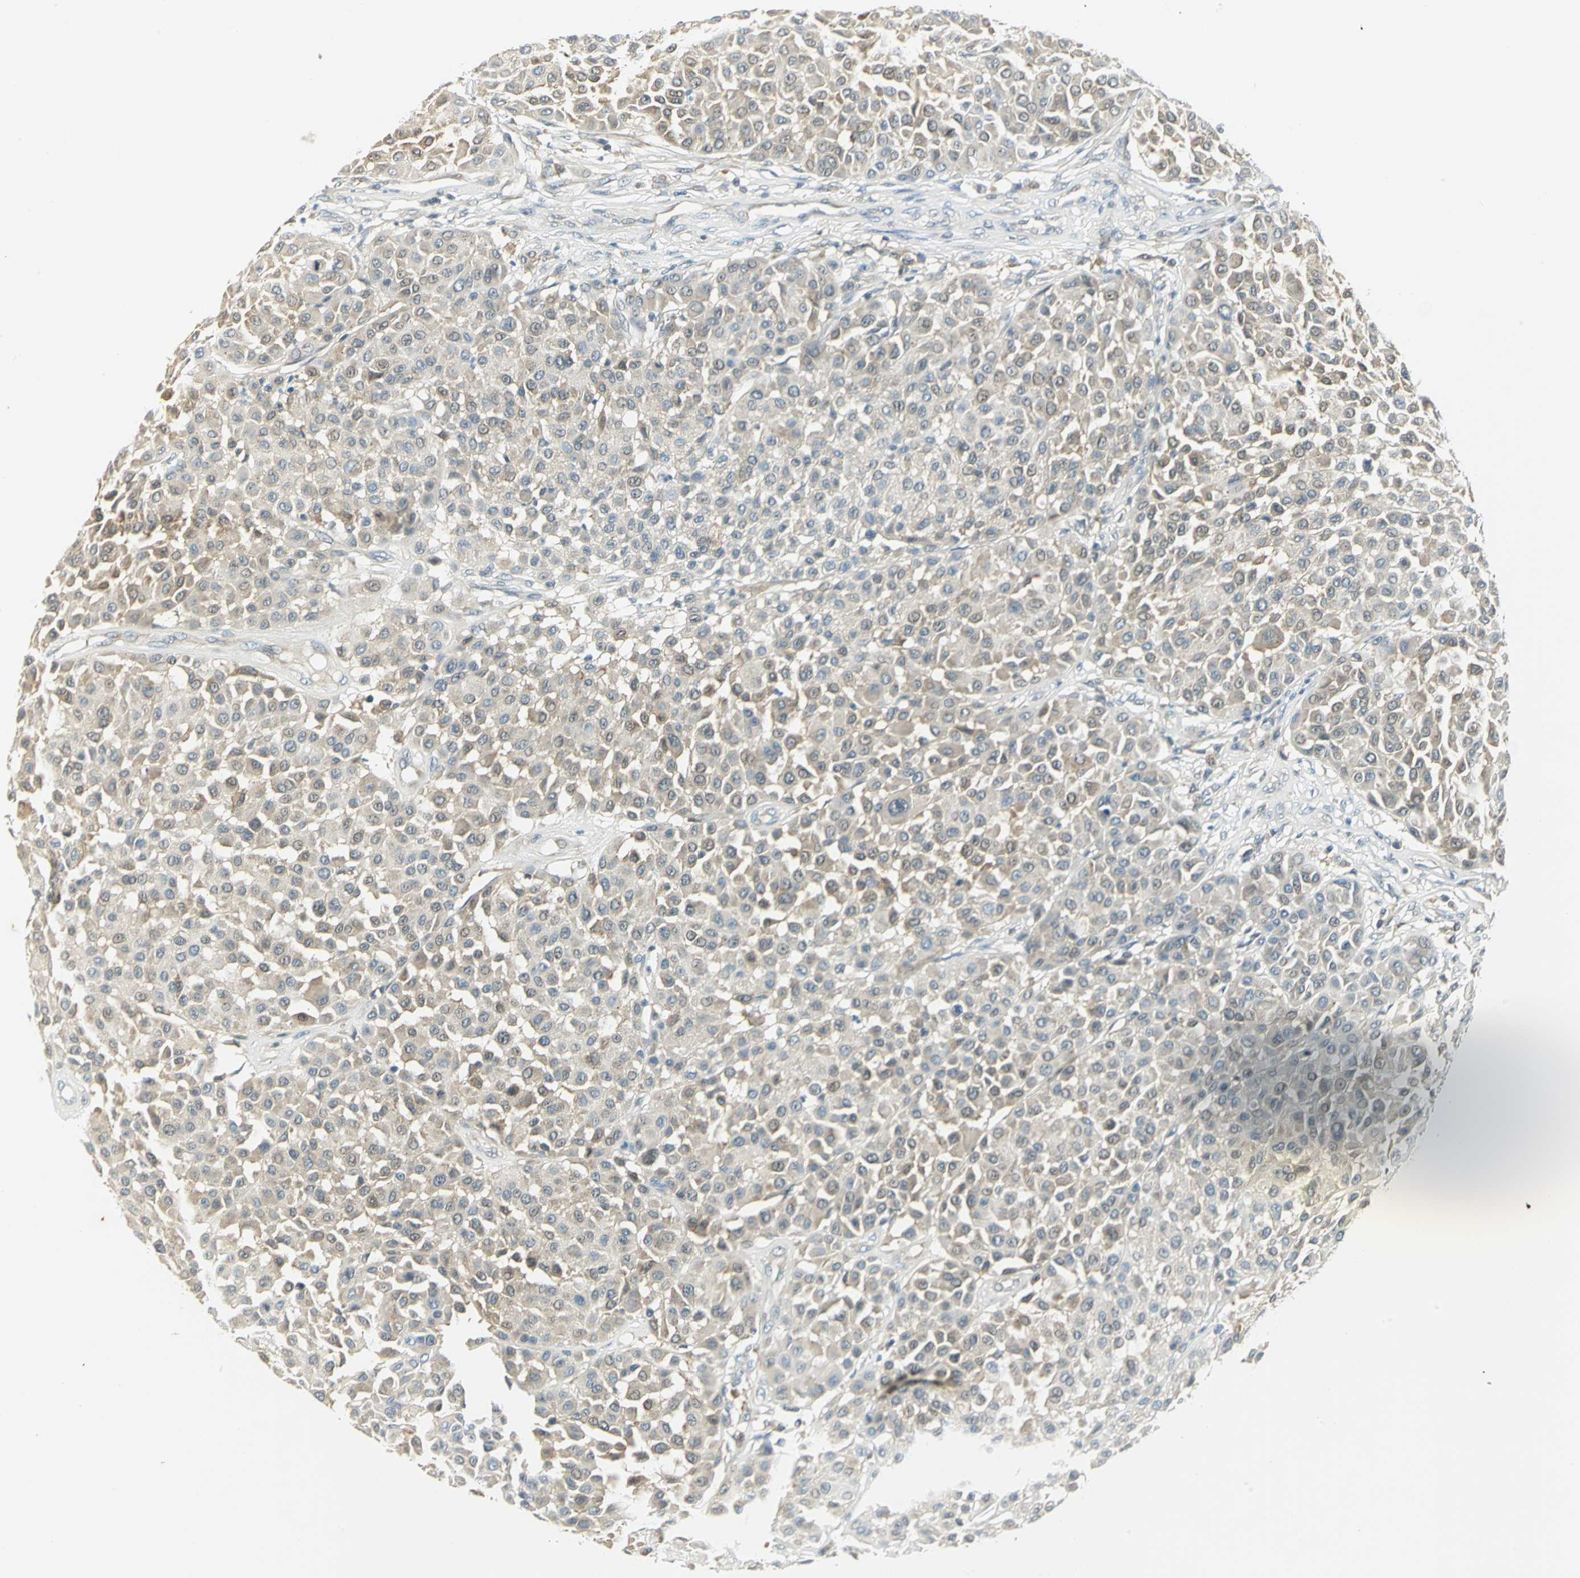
{"staining": {"intensity": "weak", "quantity": ">75%", "location": "cytoplasmic/membranous"}, "tissue": "melanoma", "cell_type": "Tumor cells", "image_type": "cancer", "snomed": [{"axis": "morphology", "description": "Malignant melanoma, Metastatic site"}, {"axis": "topography", "description": "Soft tissue"}], "caption": "There is low levels of weak cytoplasmic/membranous expression in tumor cells of malignant melanoma (metastatic site), as demonstrated by immunohistochemical staining (brown color).", "gene": "FYN", "patient": {"sex": "male", "age": 41}}